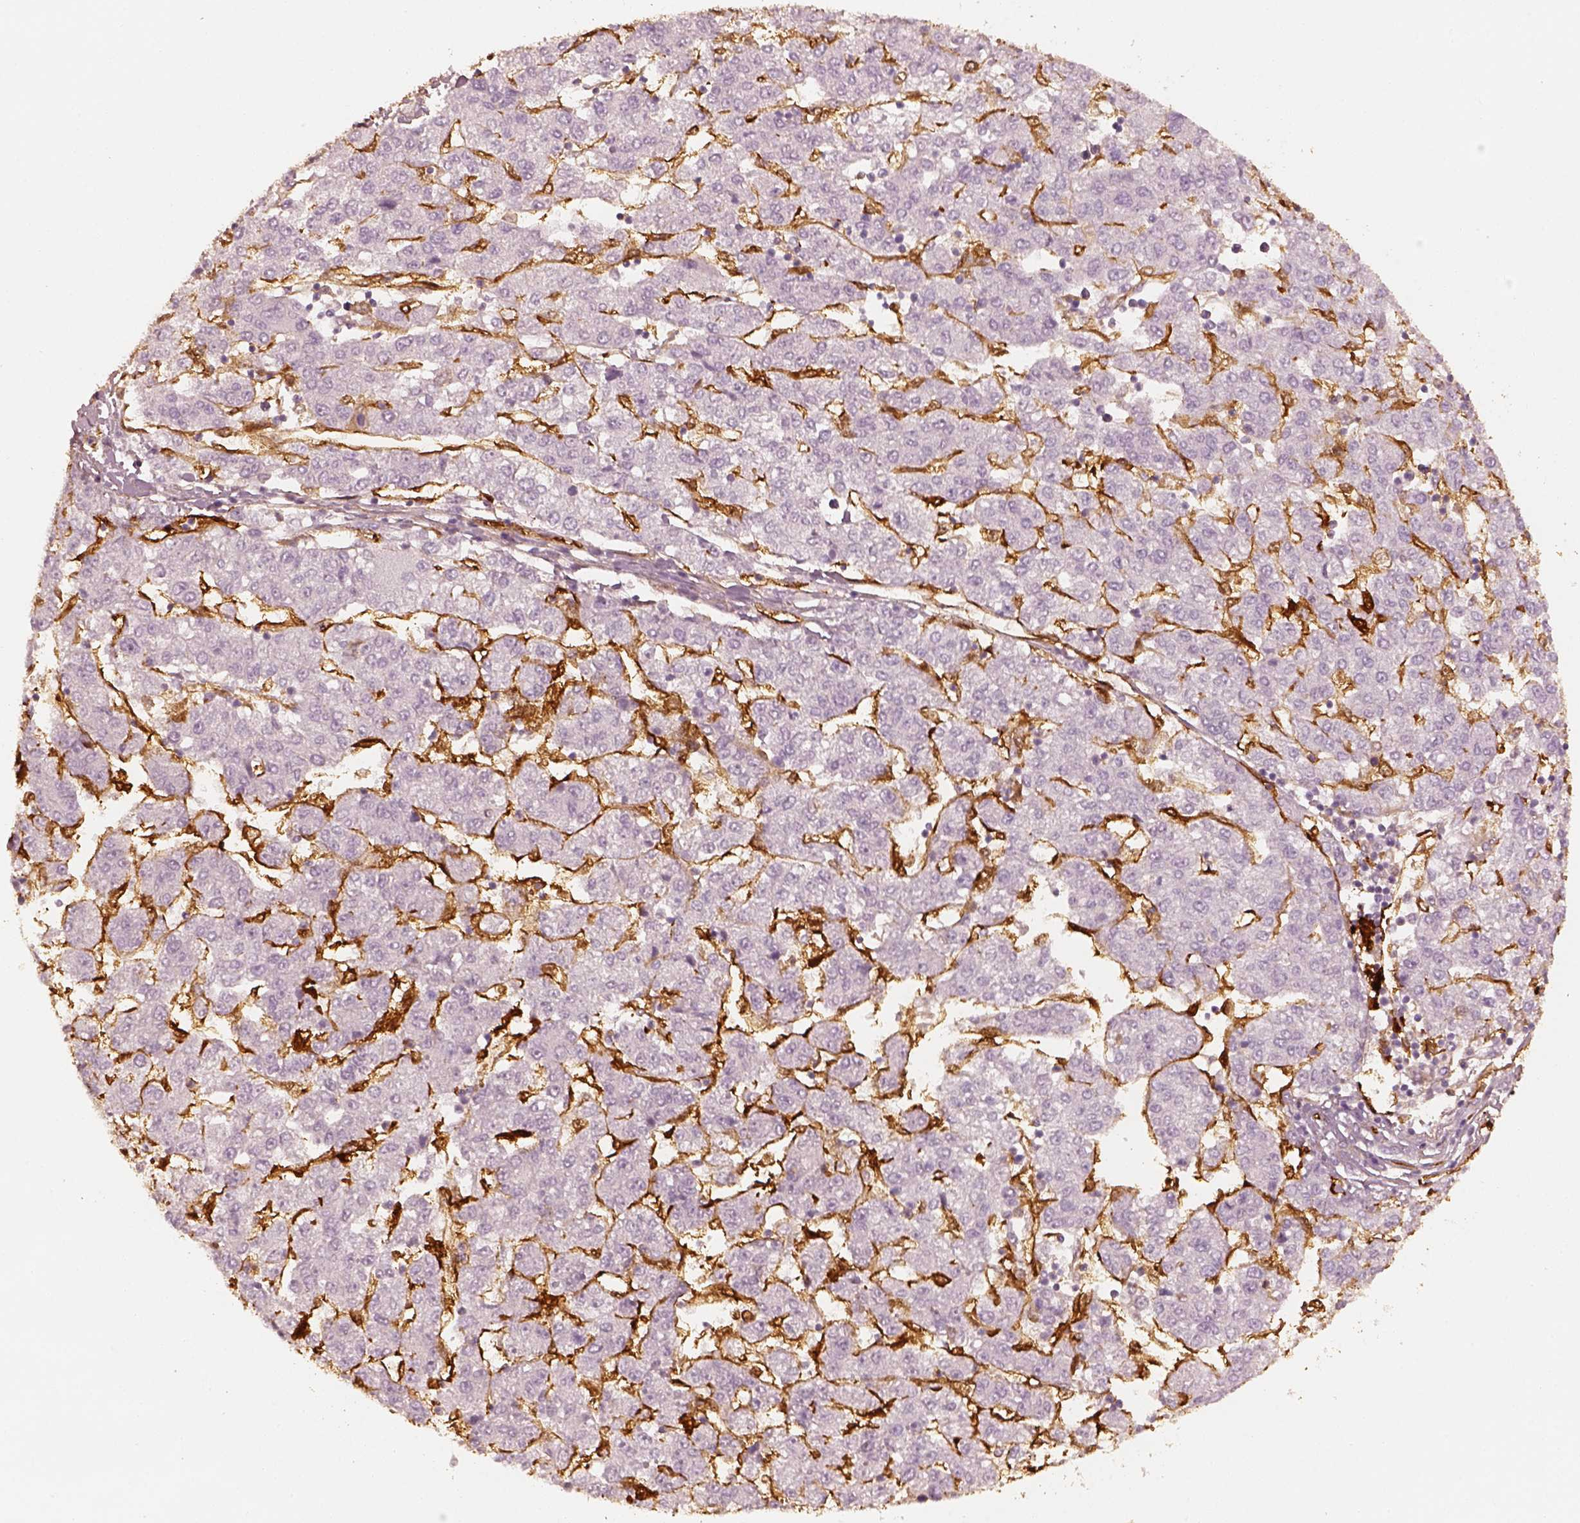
{"staining": {"intensity": "negative", "quantity": "none", "location": "none"}, "tissue": "liver cancer", "cell_type": "Tumor cells", "image_type": "cancer", "snomed": [{"axis": "morphology", "description": "Carcinoma, Hepatocellular, NOS"}, {"axis": "topography", "description": "Liver"}], "caption": "Liver hepatocellular carcinoma was stained to show a protein in brown. There is no significant staining in tumor cells.", "gene": "FSCN1", "patient": {"sex": "male", "age": 56}}